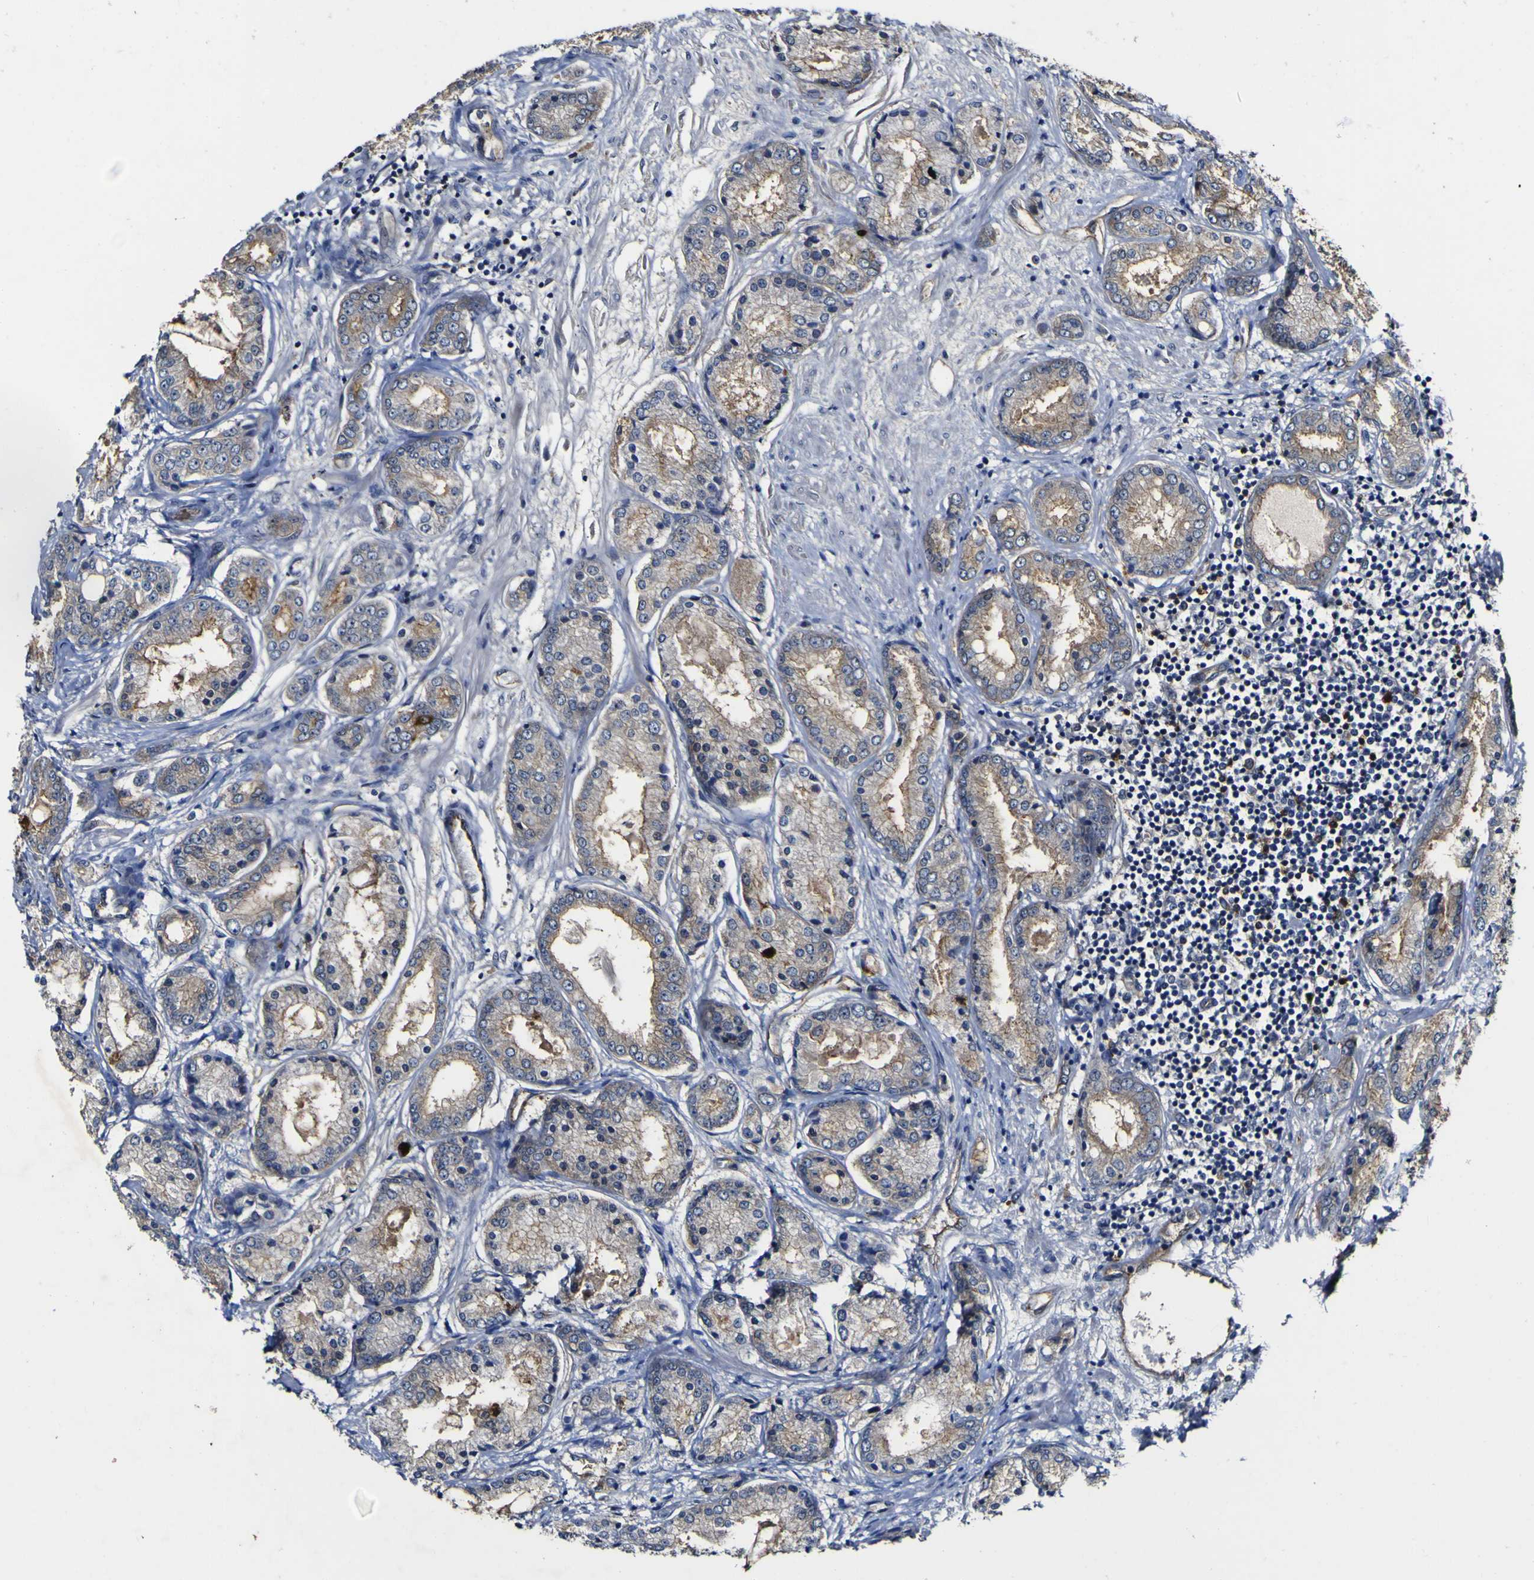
{"staining": {"intensity": "weak", "quantity": ">75%", "location": "cytoplasmic/membranous"}, "tissue": "prostate cancer", "cell_type": "Tumor cells", "image_type": "cancer", "snomed": [{"axis": "morphology", "description": "Adenocarcinoma, High grade"}, {"axis": "topography", "description": "Prostate"}], "caption": "Prostate cancer (high-grade adenocarcinoma) tissue displays weak cytoplasmic/membranous expression in approximately >75% of tumor cells", "gene": "CCL2", "patient": {"sex": "male", "age": 59}}